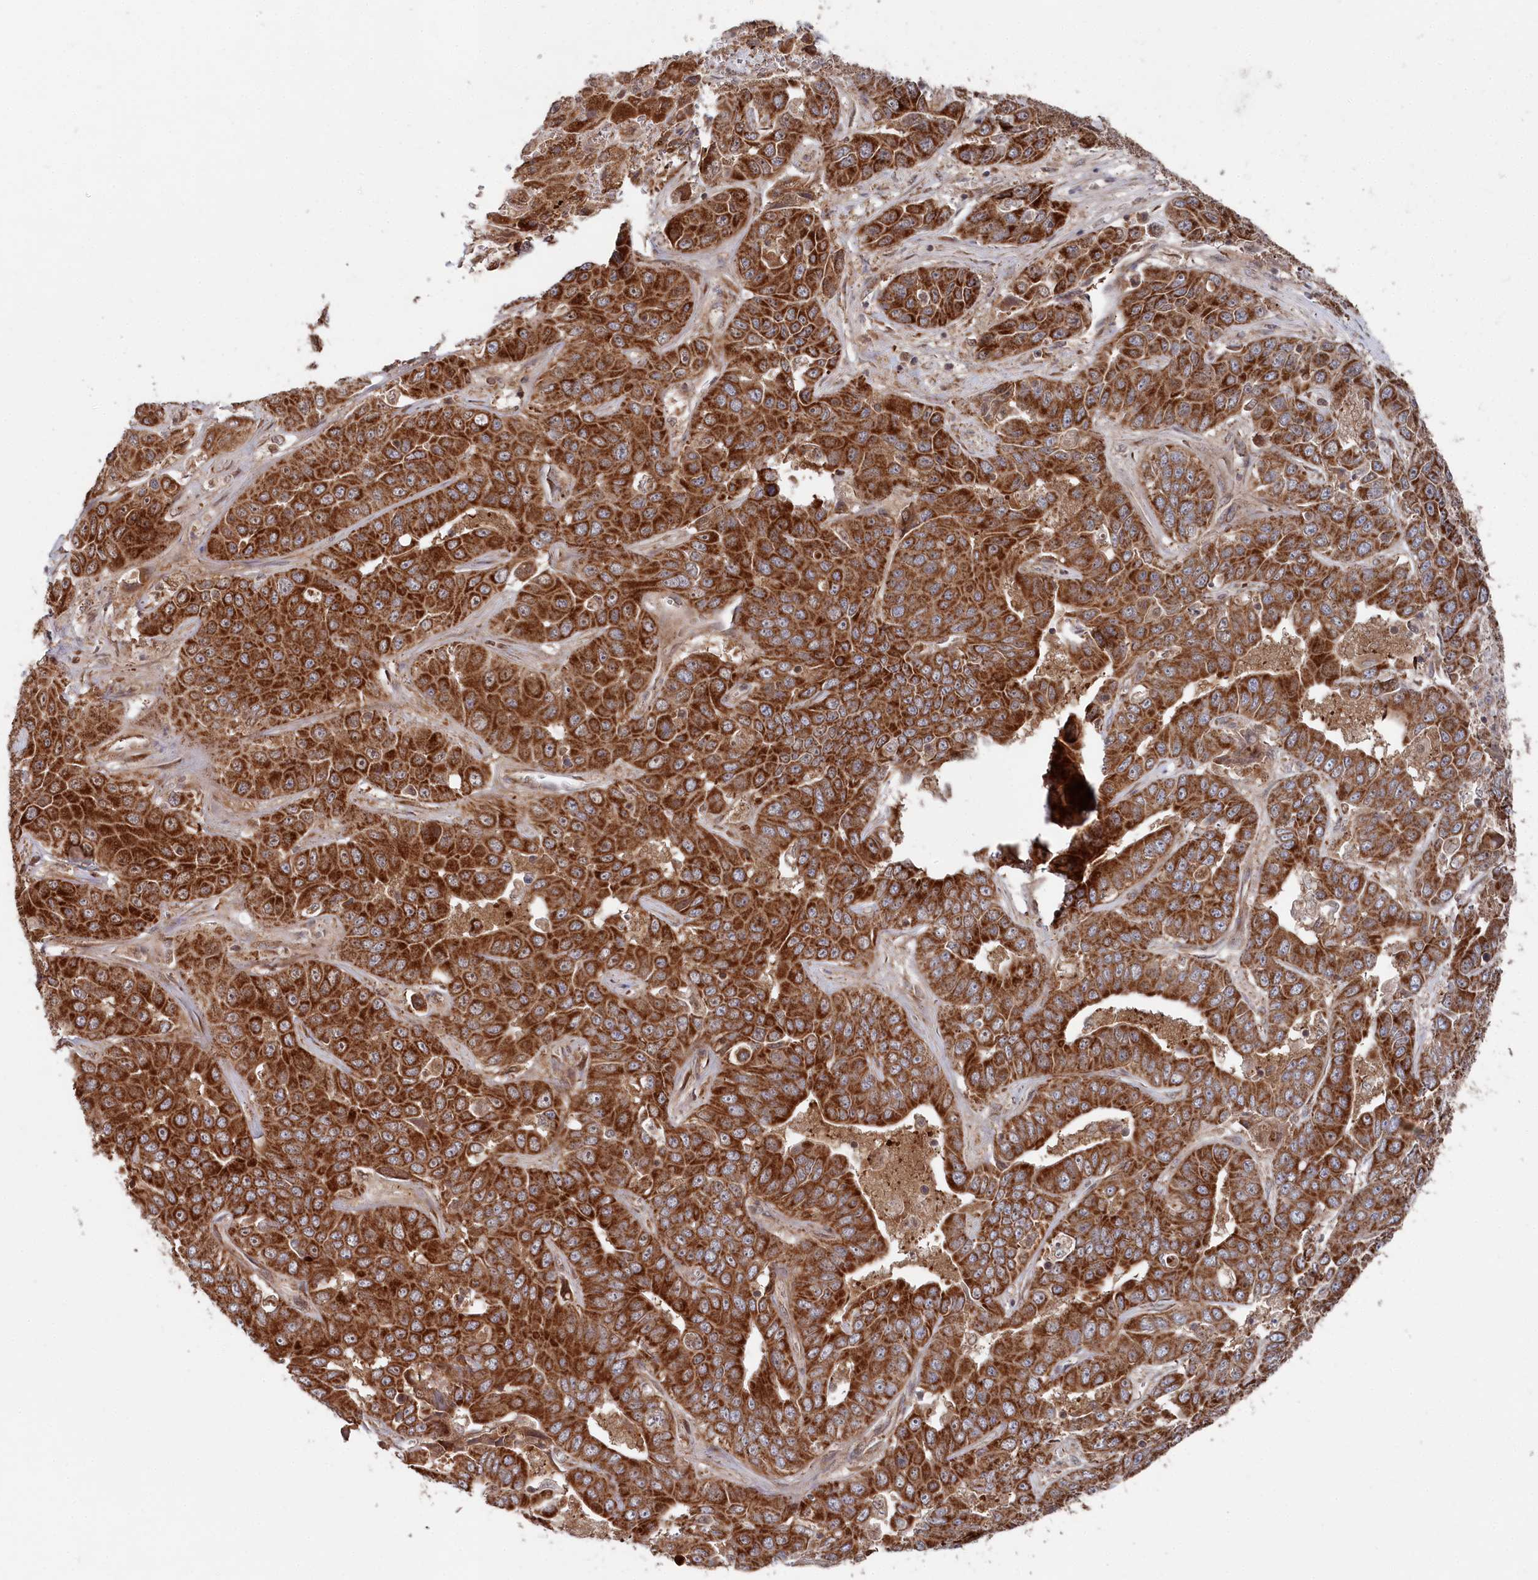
{"staining": {"intensity": "strong", "quantity": ">75%", "location": "cytoplasmic/membranous"}, "tissue": "liver cancer", "cell_type": "Tumor cells", "image_type": "cancer", "snomed": [{"axis": "morphology", "description": "Cholangiocarcinoma"}, {"axis": "topography", "description": "Liver"}], "caption": "Cholangiocarcinoma (liver) stained for a protein (brown) reveals strong cytoplasmic/membranous positive staining in approximately >75% of tumor cells.", "gene": "WAPL", "patient": {"sex": "female", "age": 52}}